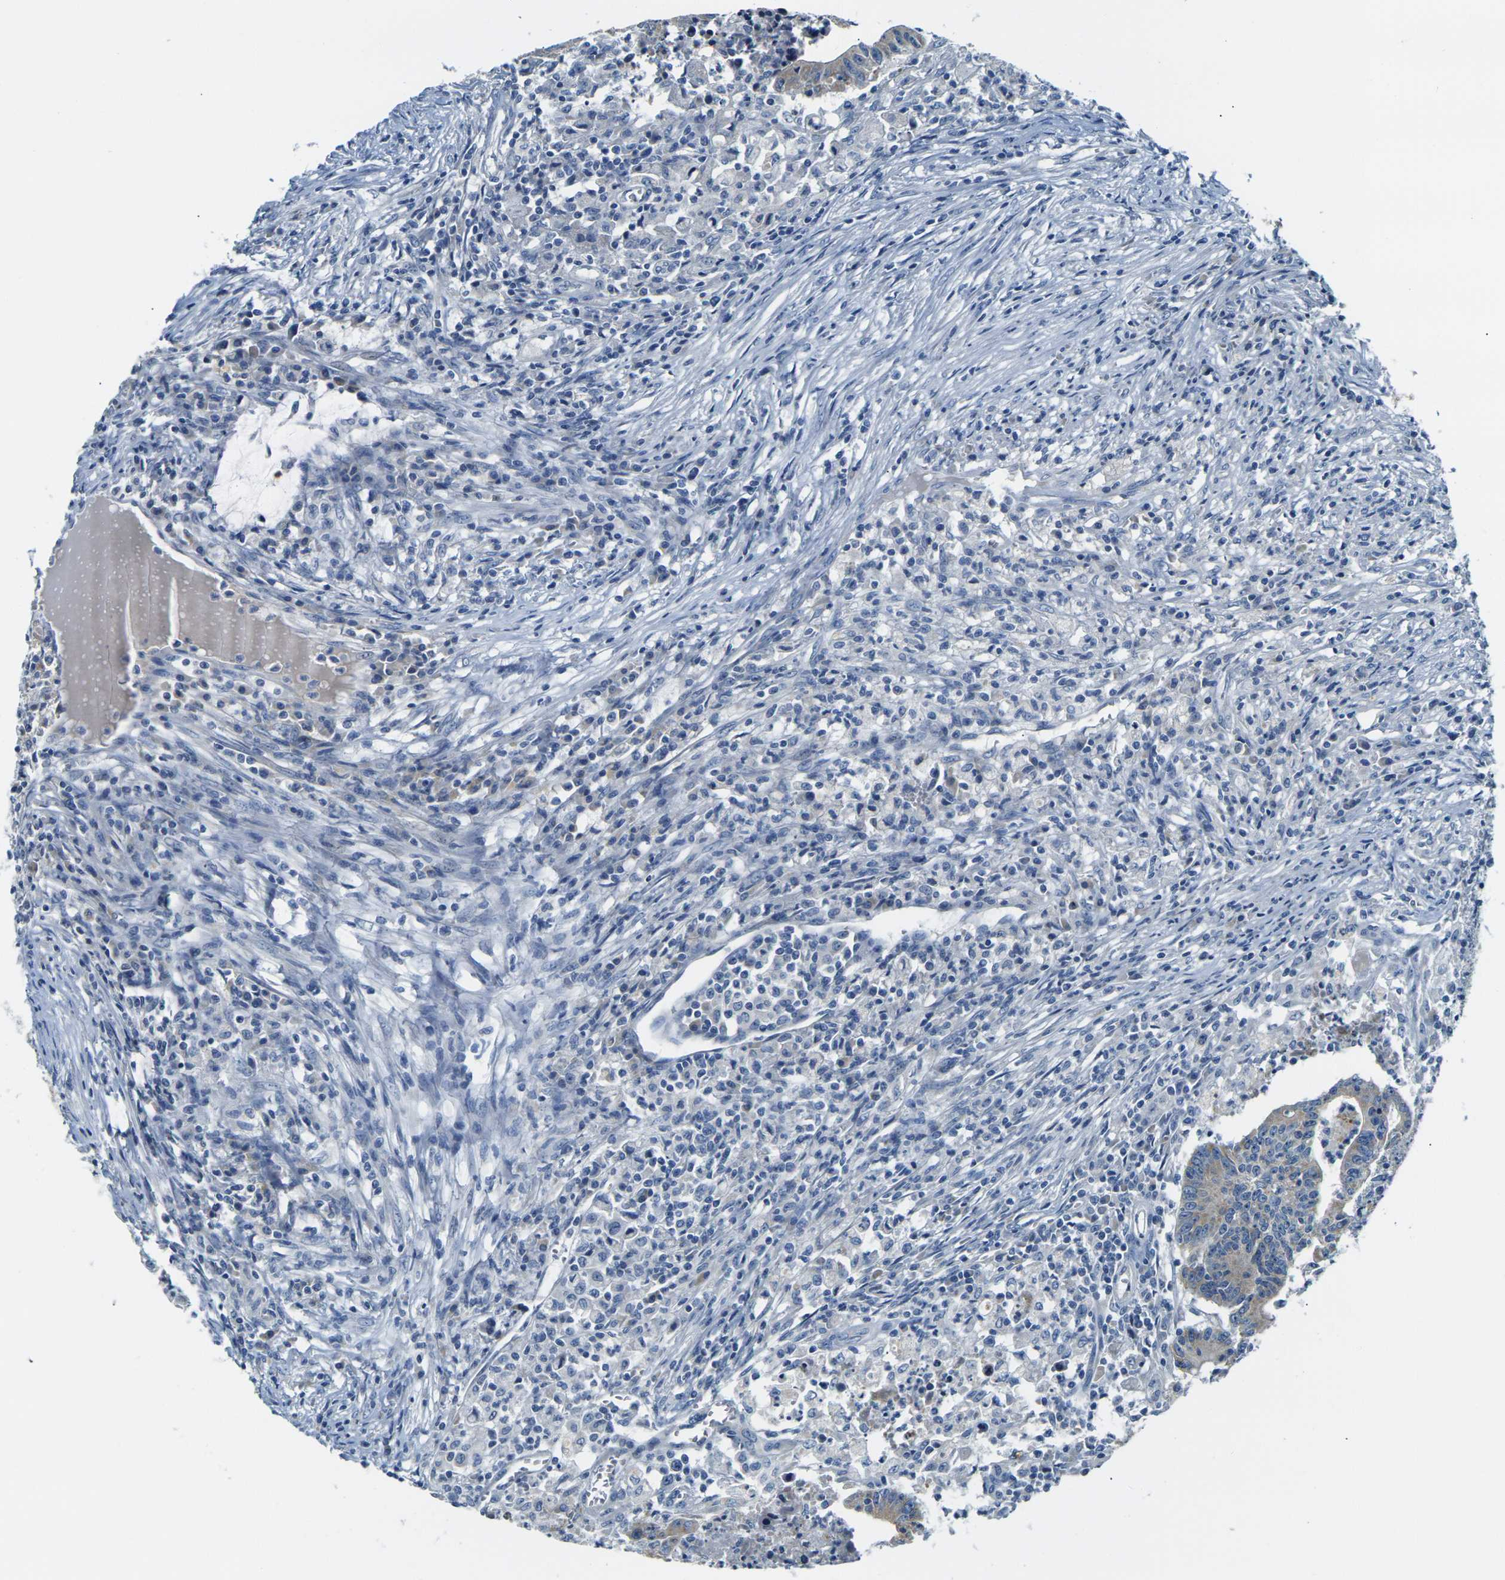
{"staining": {"intensity": "negative", "quantity": "none", "location": "none"}, "tissue": "colorectal cancer", "cell_type": "Tumor cells", "image_type": "cancer", "snomed": [{"axis": "morphology", "description": "Adenocarcinoma, NOS"}, {"axis": "topography", "description": "Colon"}], "caption": "Tumor cells are negative for brown protein staining in colorectal cancer (adenocarcinoma).", "gene": "SHISAL2B", "patient": {"sex": "male", "age": 45}}